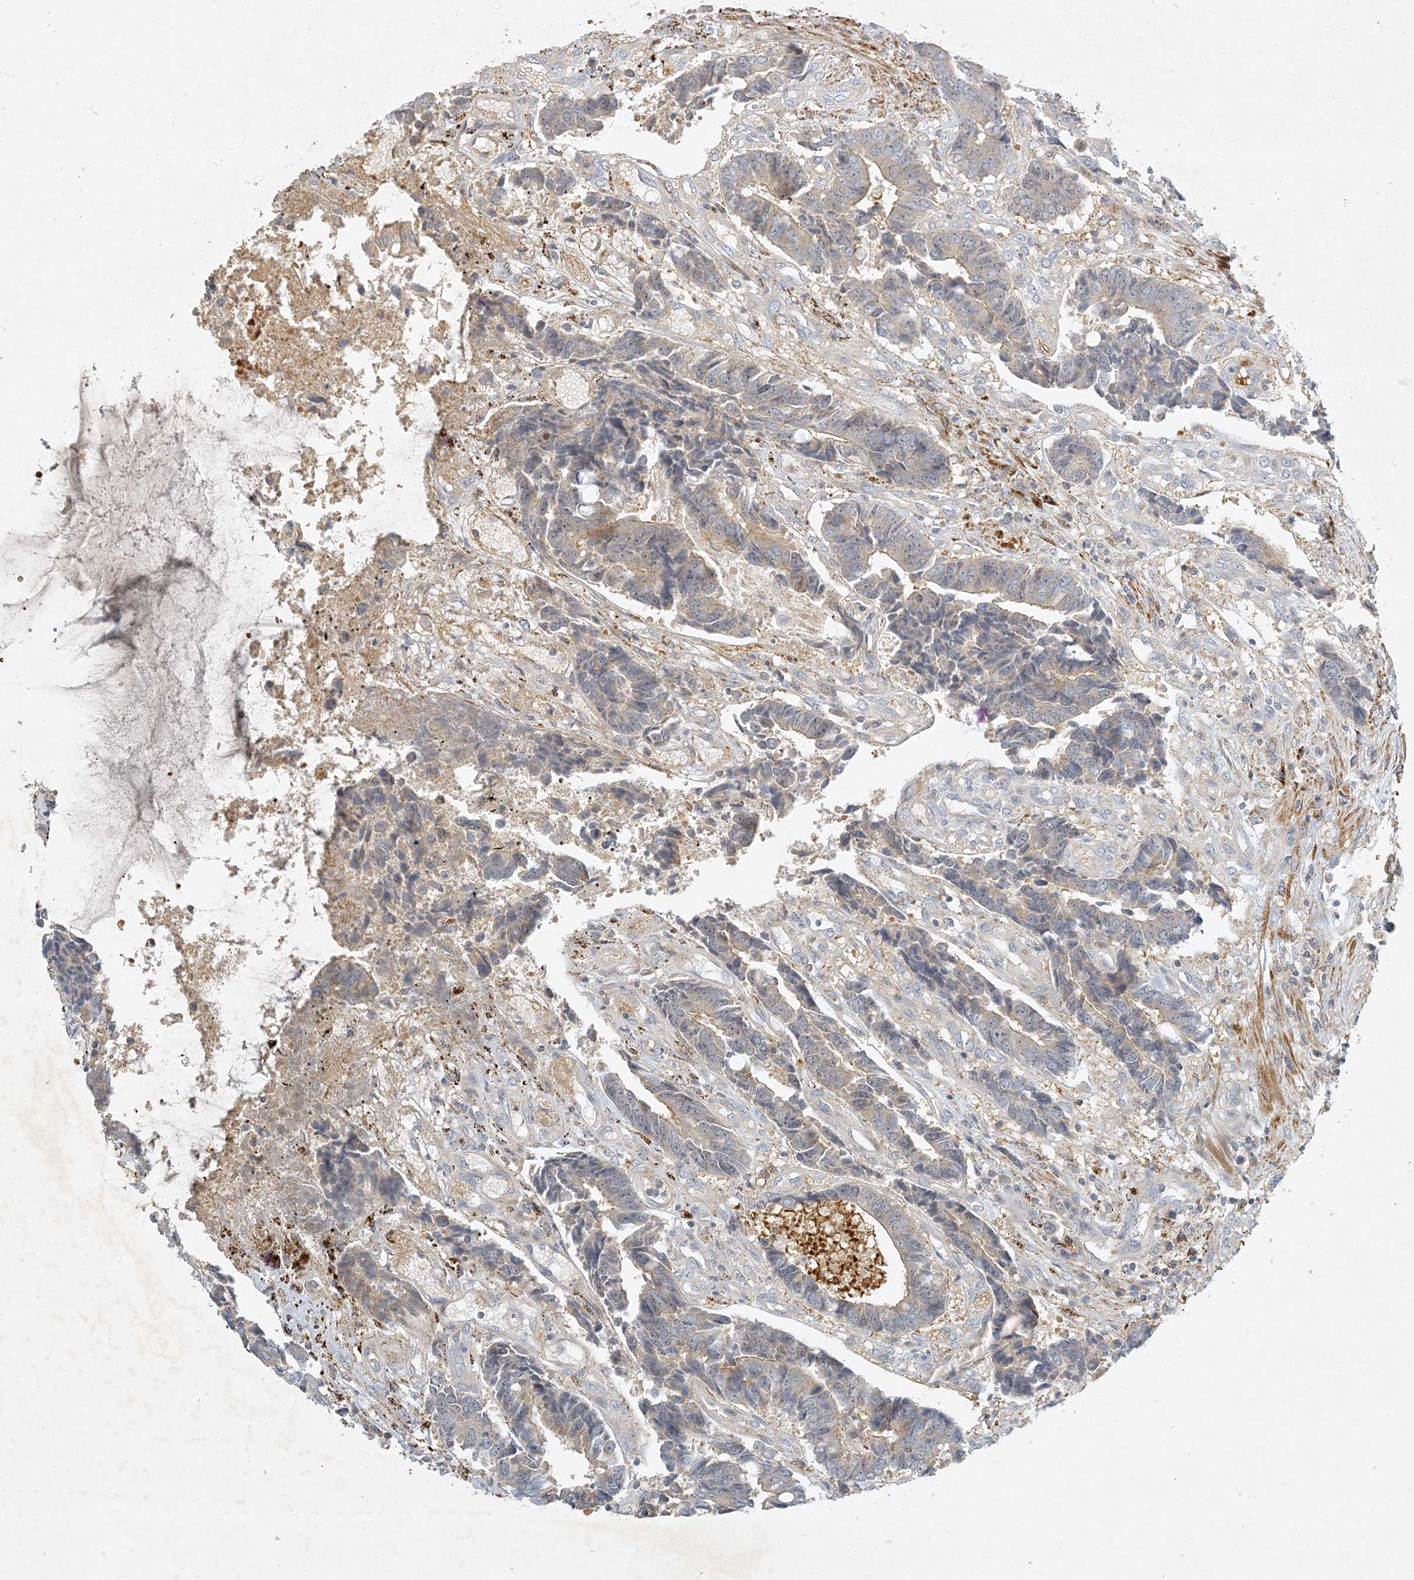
{"staining": {"intensity": "negative", "quantity": "none", "location": "none"}, "tissue": "colorectal cancer", "cell_type": "Tumor cells", "image_type": "cancer", "snomed": [{"axis": "morphology", "description": "Adenocarcinoma, NOS"}, {"axis": "topography", "description": "Rectum"}], "caption": "Photomicrograph shows no significant protein staining in tumor cells of adenocarcinoma (colorectal). (DAB IHC visualized using brightfield microscopy, high magnification).", "gene": "LTN1", "patient": {"sex": "male", "age": 84}}